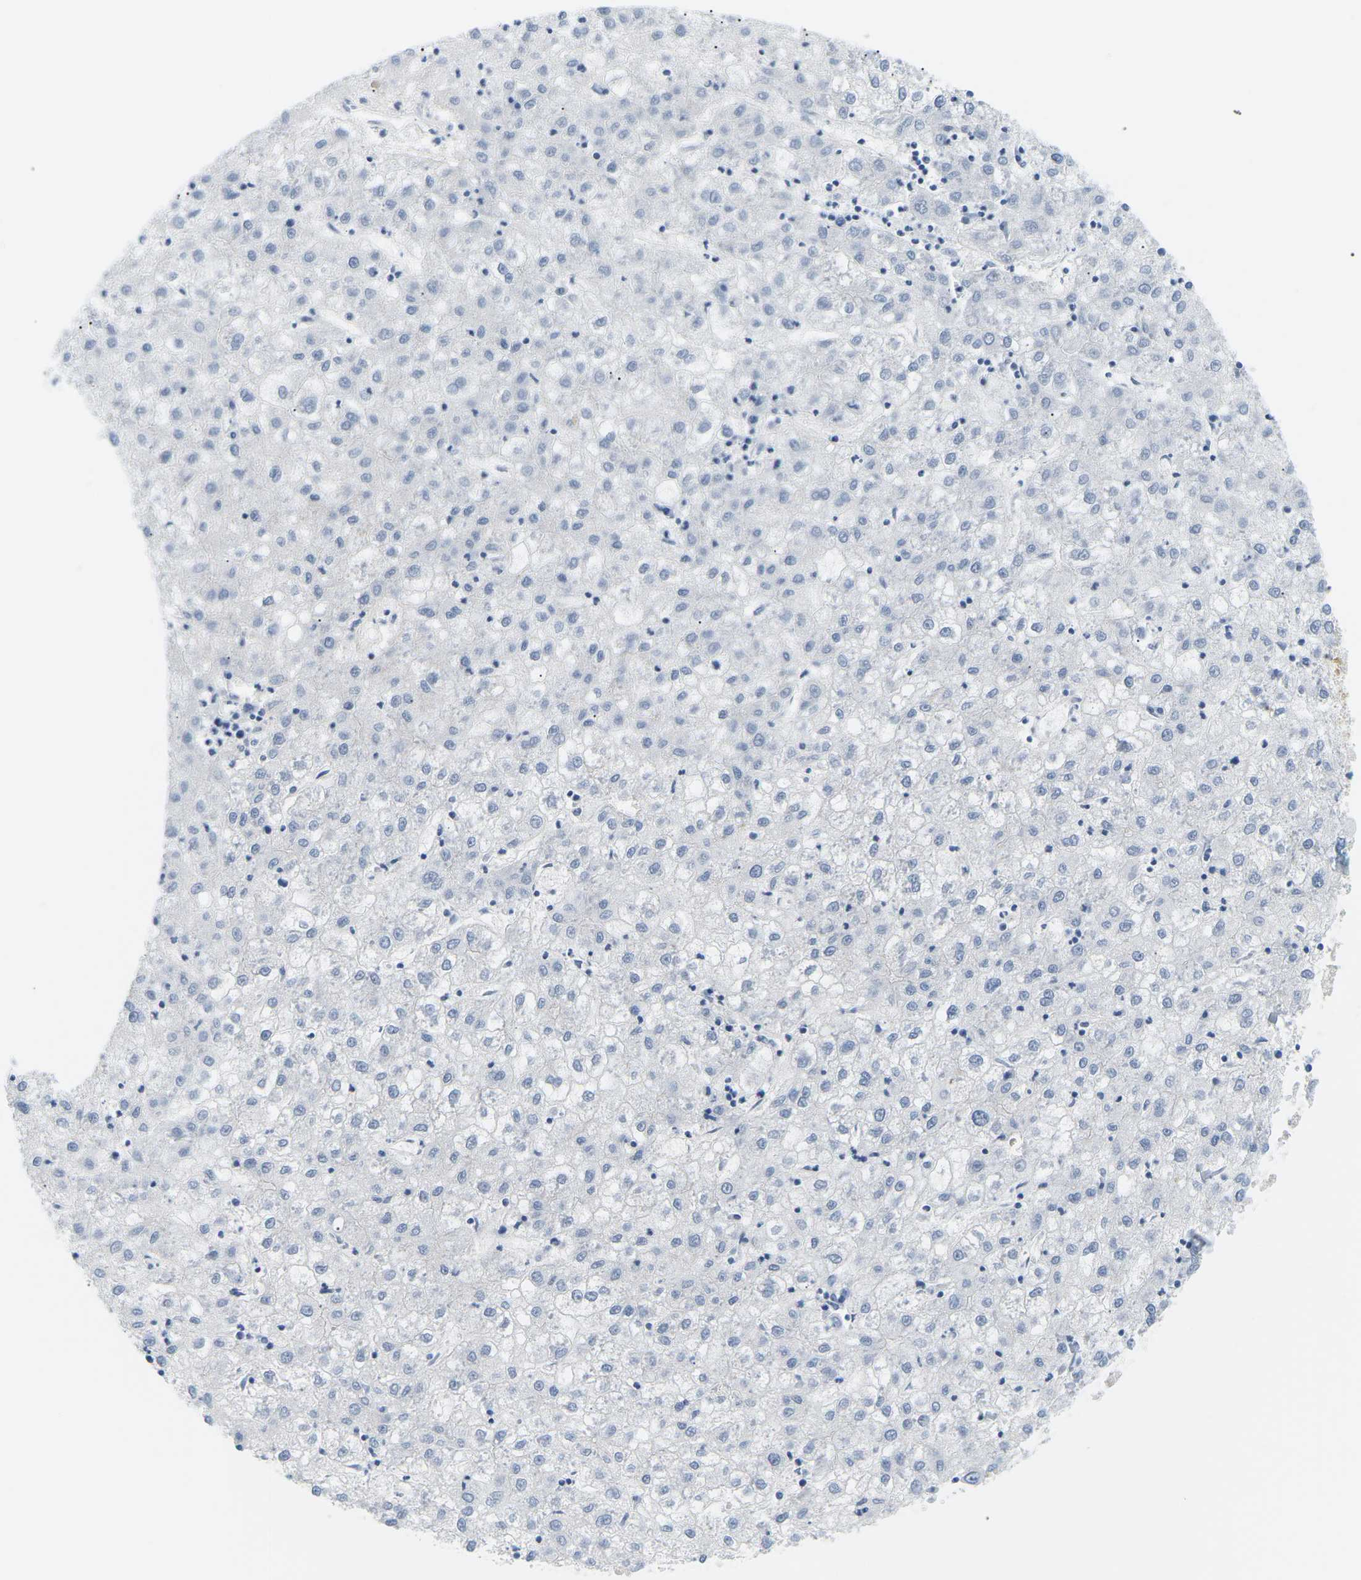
{"staining": {"intensity": "negative", "quantity": "none", "location": "none"}, "tissue": "liver cancer", "cell_type": "Tumor cells", "image_type": "cancer", "snomed": [{"axis": "morphology", "description": "Carcinoma, Hepatocellular, NOS"}, {"axis": "topography", "description": "Liver"}], "caption": "This is a histopathology image of IHC staining of liver cancer, which shows no staining in tumor cells.", "gene": "APOB", "patient": {"sex": "male", "age": 72}}